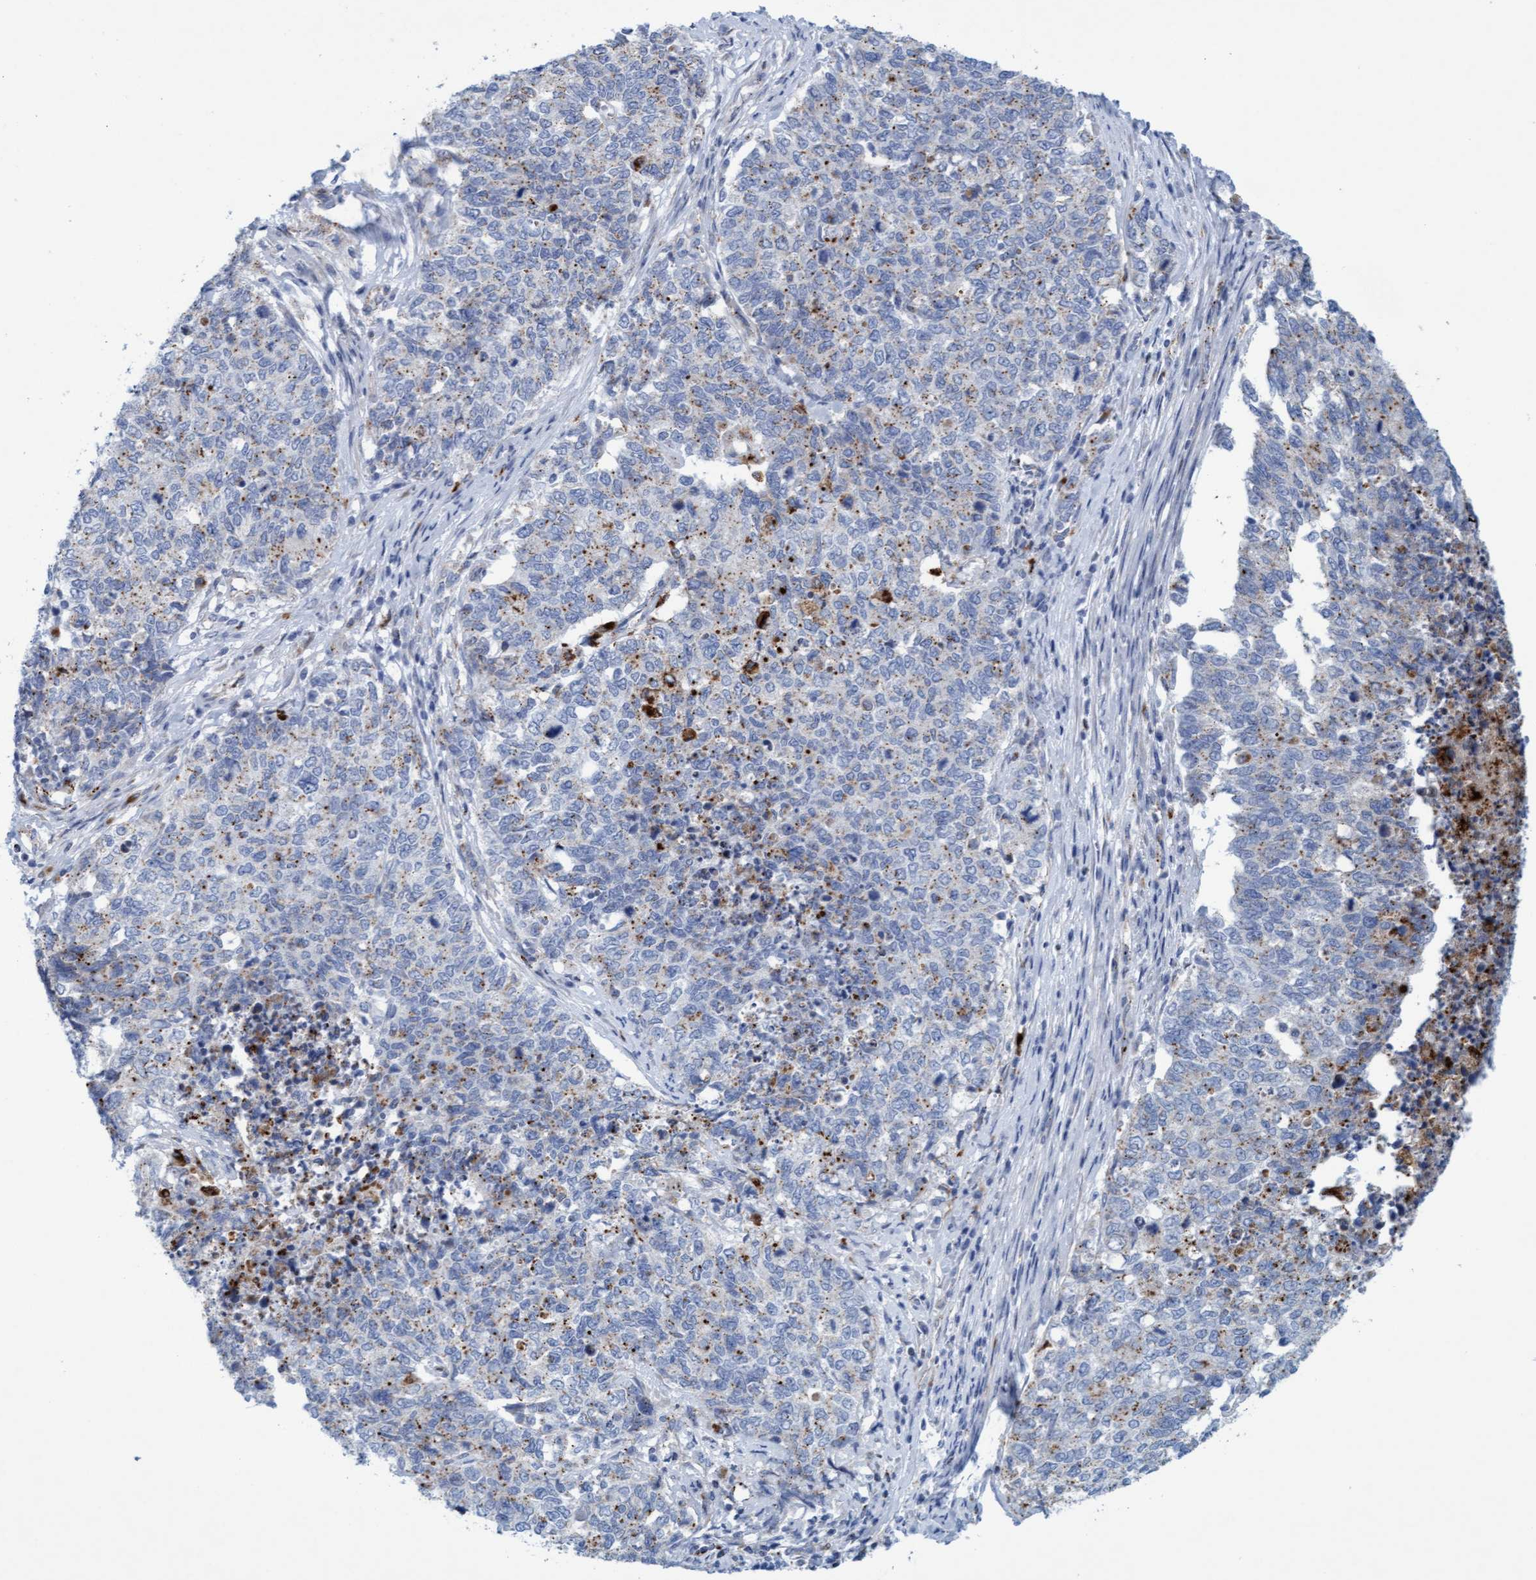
{"staining": {"intensity": "weak", "quantity": "25%-75%", "location": "cytoplasmic/membranous"}, "tissue": "cervical cancer", "cell_type": "Tumor cells", "image_type": "cancer", "snomed": [{"axis": "morphology", "description": "Squamous cell carcinoma, NOS"}, {"axis": "topography", "description": "Cervix"}], "caption": "Cervical squamous cell carcinoma stained with DAB immunohistochemistry displays low levels of weak cytoplasmic/membranous expression in about 25%-75% of tumor cells.", "gene": "SGSH", "patient": {"sex": "female", "age": 63}}